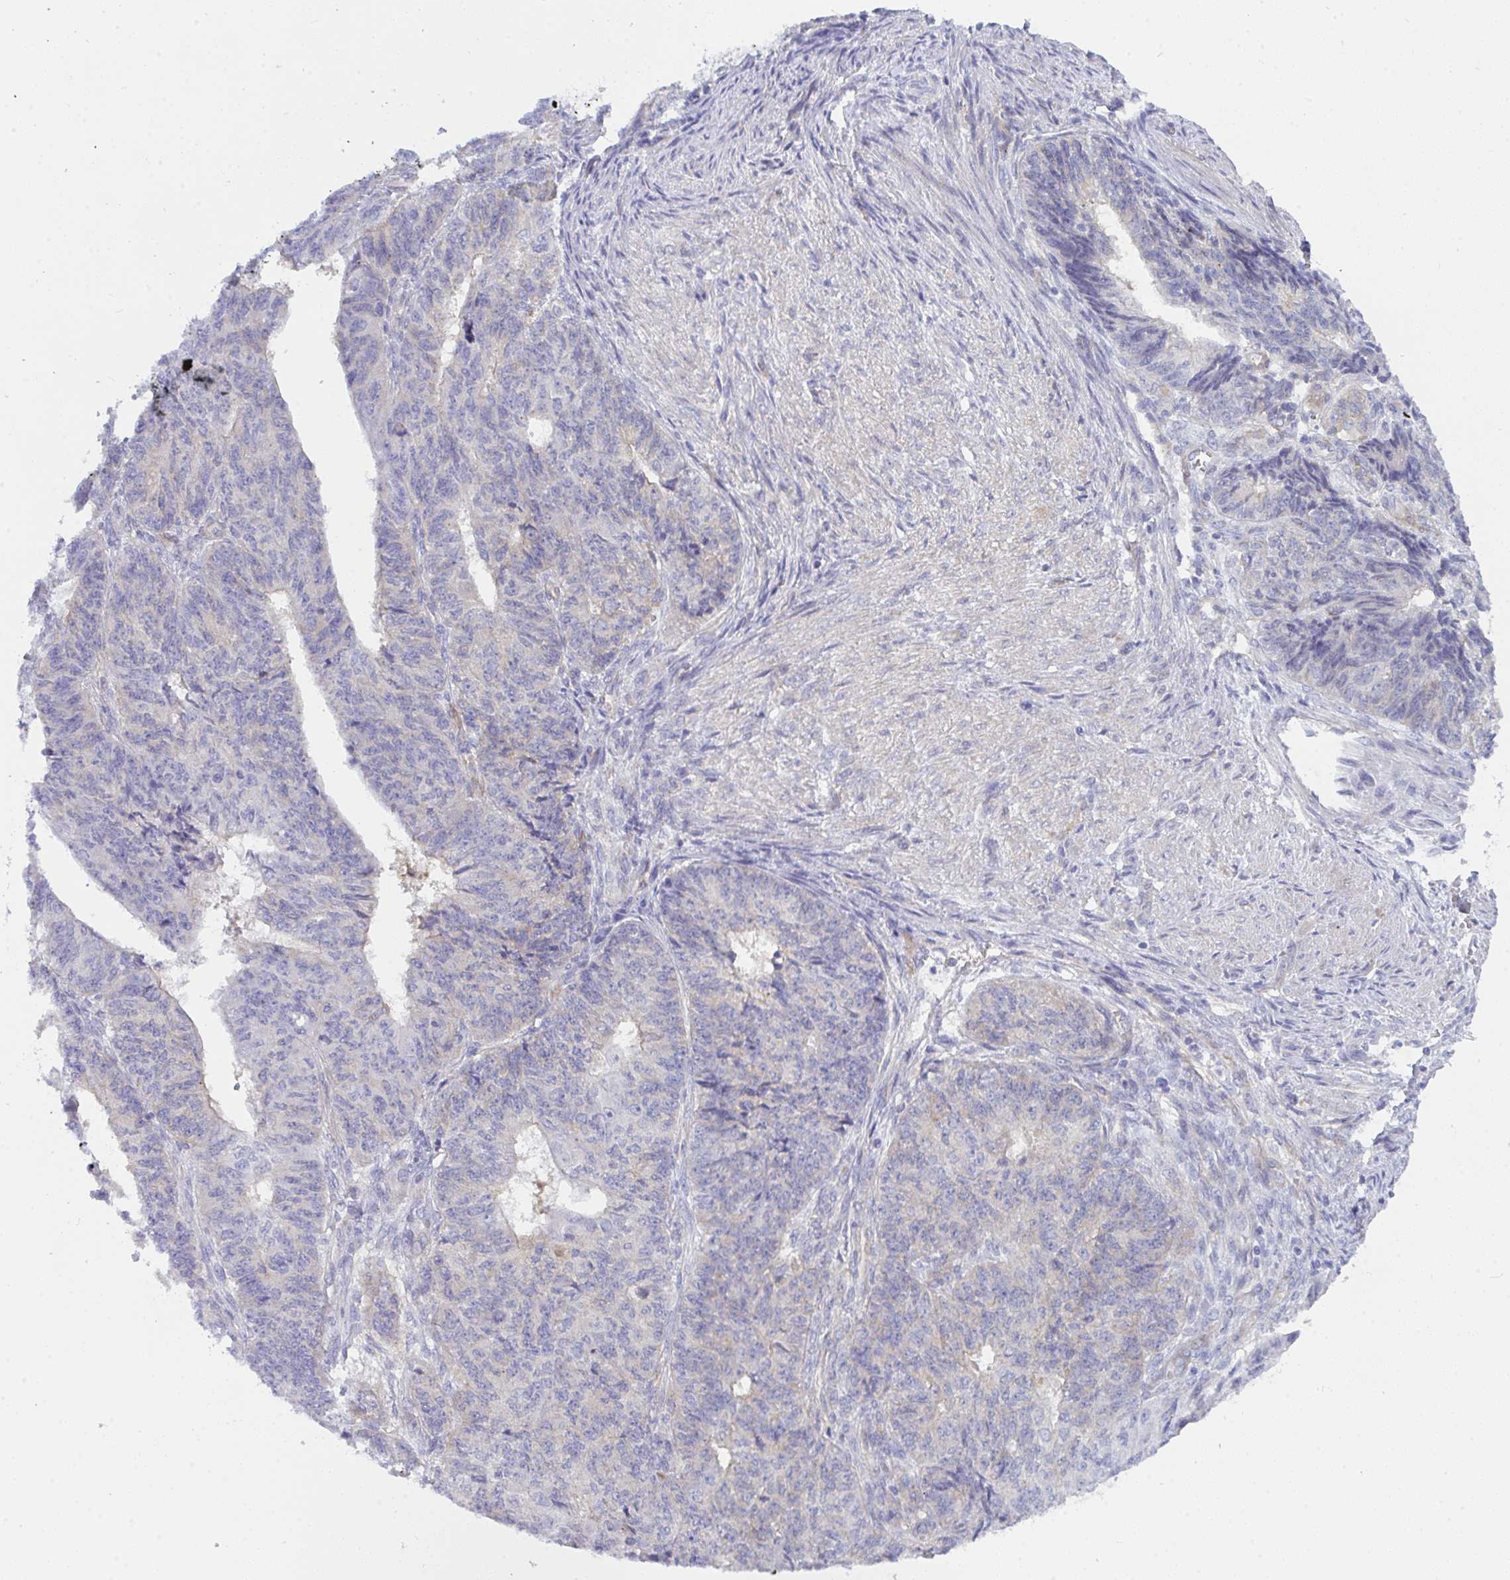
{"staining": {"intensity": "negative", "quantity": "none", "location": "none"}, "tissue": "endometrial cancer", "cell_type": "Tumor cells", "image_type": "cancer", "snomed": [{"axis": "morphology", "description": "Adenocarcinoma, NOS"}, {"axis": "topography", "description": "Endometrium"}], "caption": "This is an IHC histopathology image of endometrial adenocarcinoma. There is no expression in tumor cells.", "gene": "GAB1", "patient": {"sex": "female", "age": 32}}